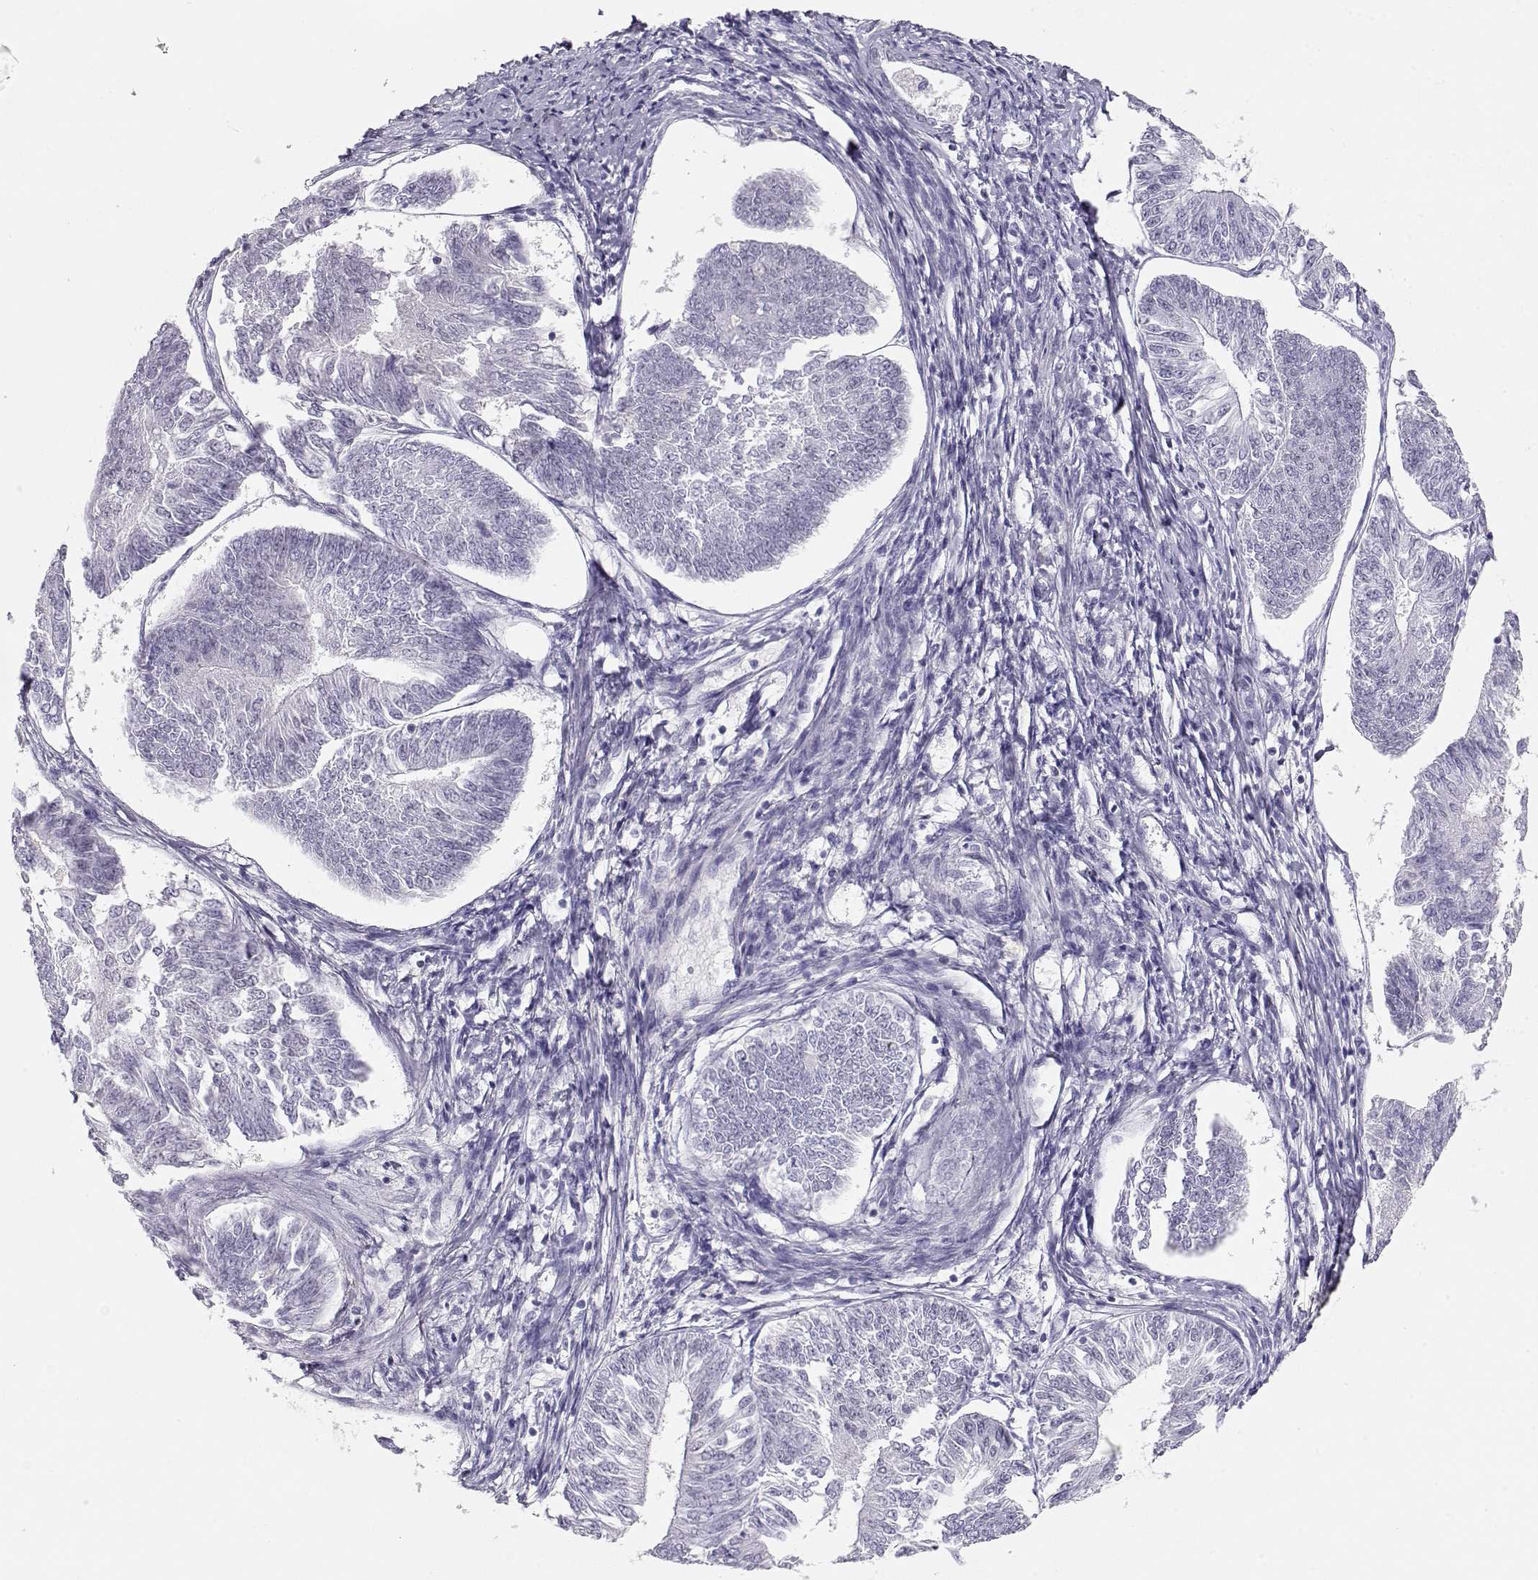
{"staining": {"intensity": "negative", "quantity": "none", "location": "none"}, "tissue": "endometrial cancer", "cell_type": "Tumor cells", "image_type": "cancer", "snomed": [{"axis": "morphology", "description": "Adenocarcinoma, NOS"}, {"axis": "topography", "description": "Endometrium"}], "caption": "Immunohistochemical staining of human endometrial adenocarcinoma demonstrates no significant expression in tumor cells.", "gene": "OPN5", "patient": {"sex": "female", "age": 58}}